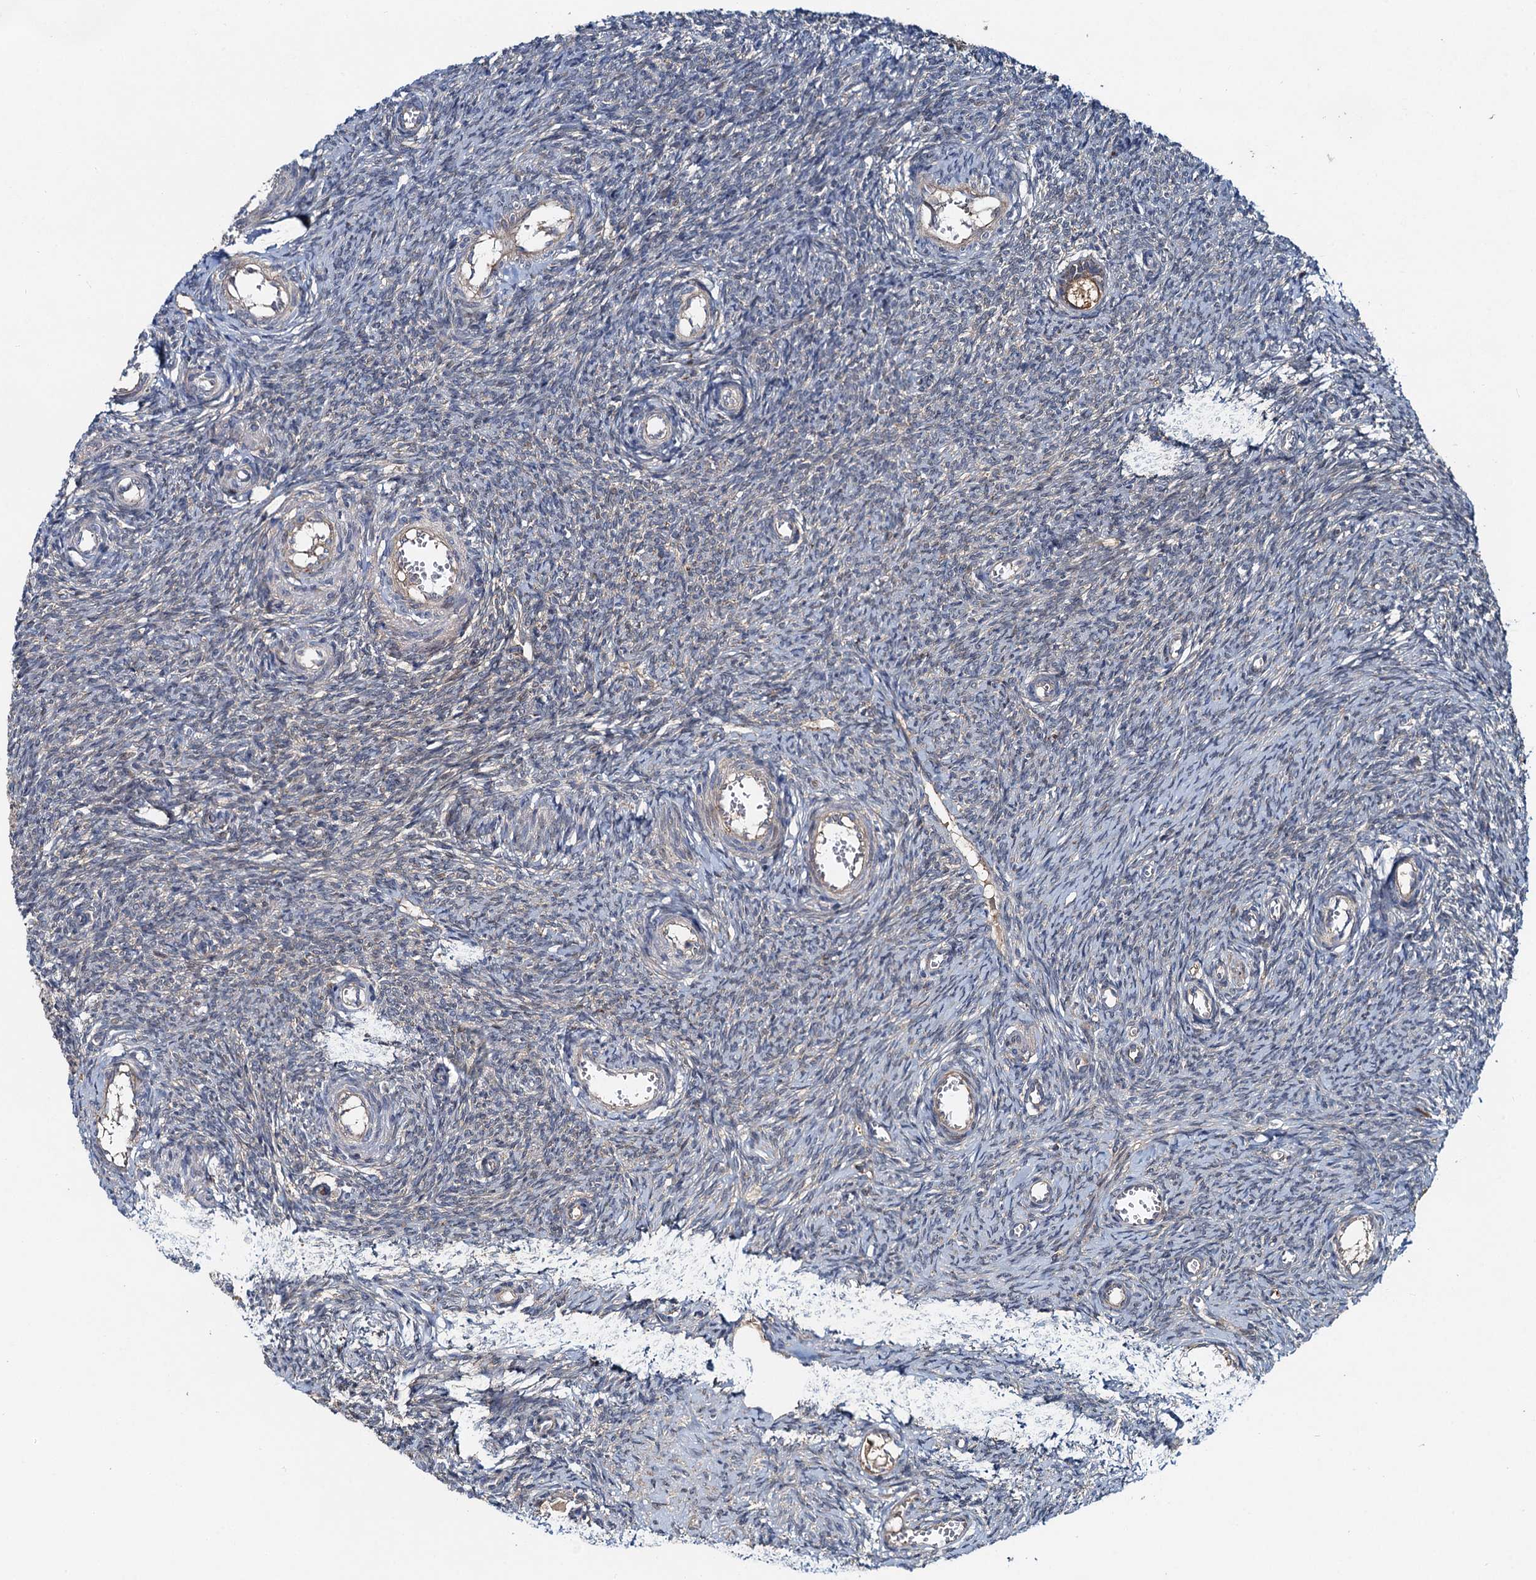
{"staining": {"intensity": "negative", "quantity": "none", "location": "none"}, "tissue": "ovary", "cell_type": "Ovarian stroma cells", "image_type": "normal", "snomed": [{"axis": "morphology", "description": "Normal tissue, NOS"}, {"axis": "topography", "description": "Ovary"}], "caption": "This is an IHC photomicrograph of unremarkable ovary. There is no positivity in ovarian stroma cells.", "gene": "EFL1", "patient": {"sex": "female", "age": 44}}